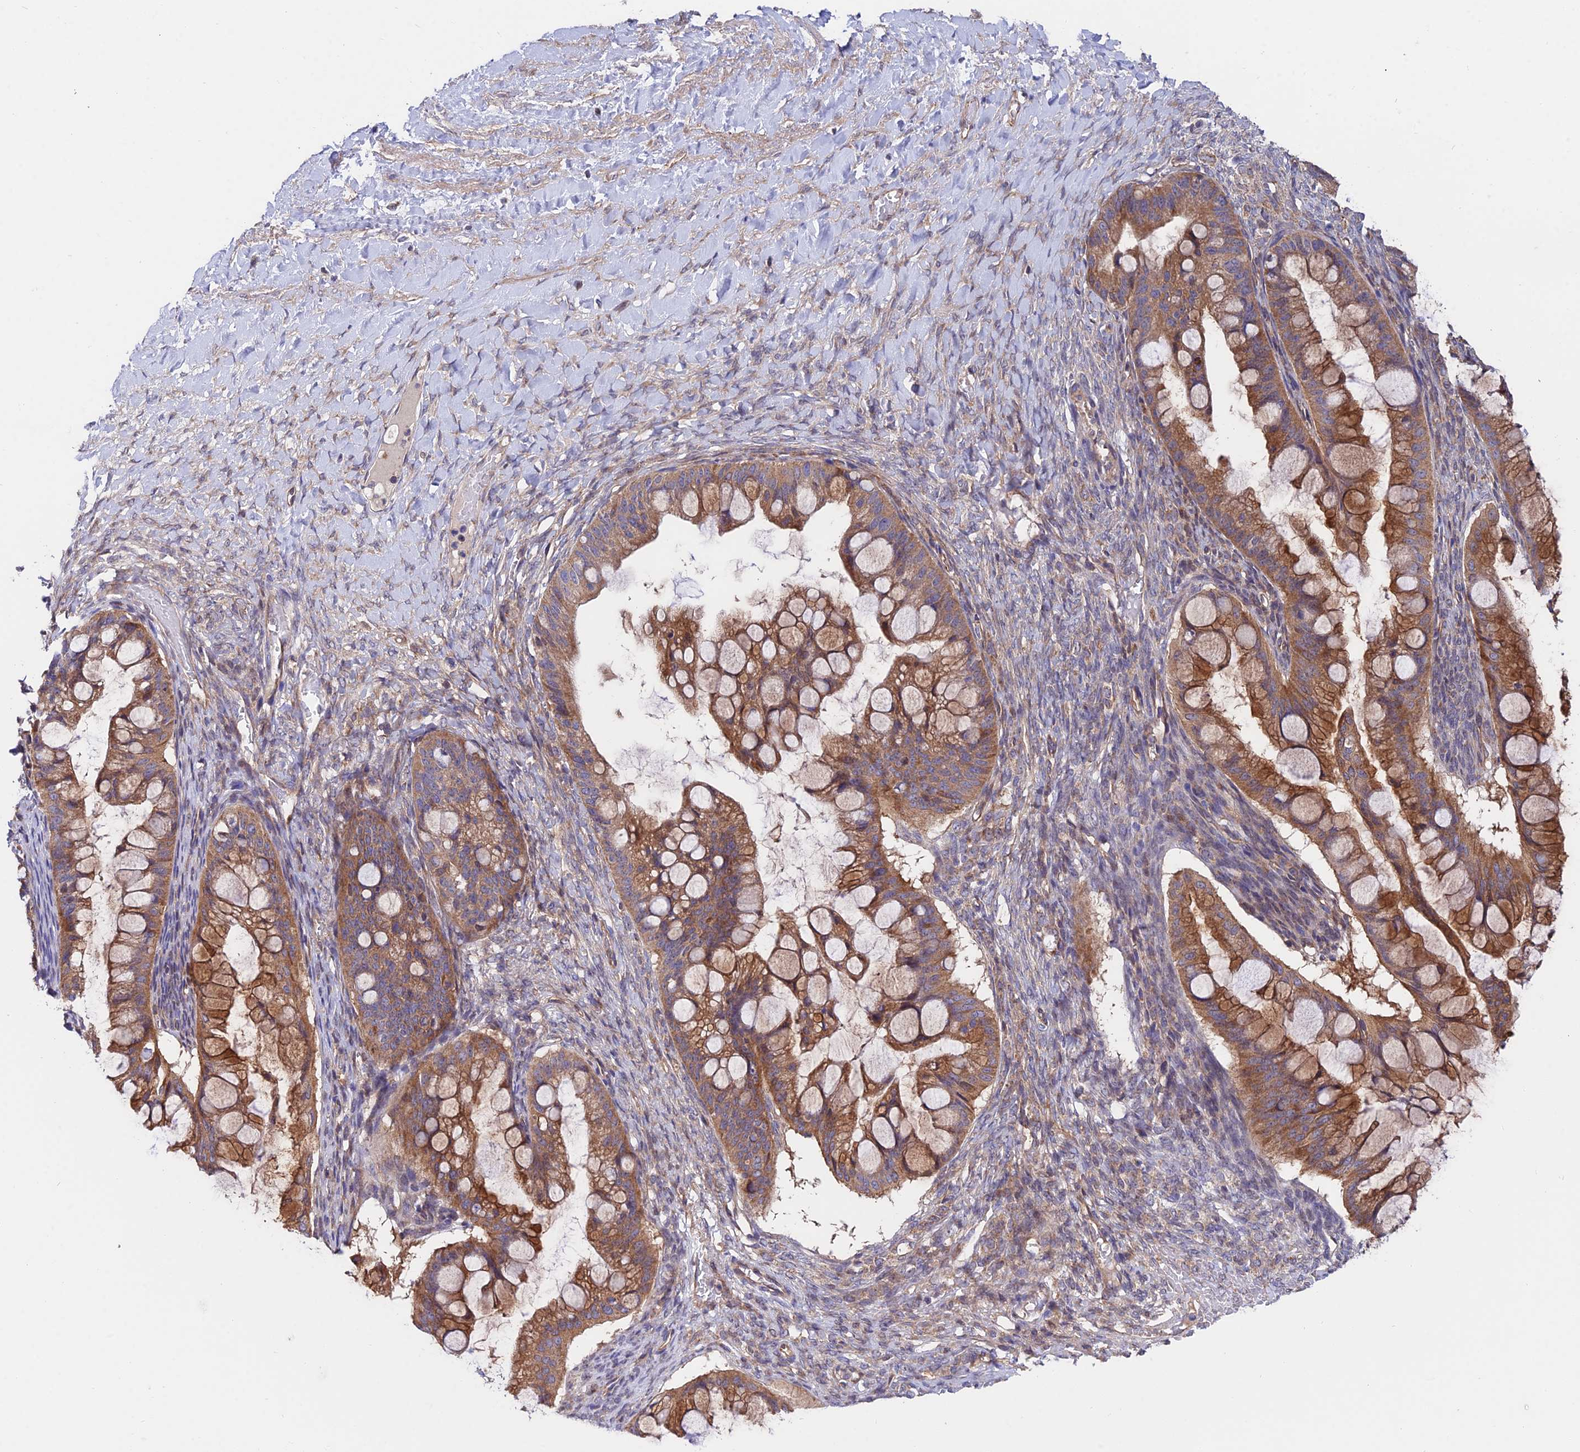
{"staining": {"intensity": "moderate", "quantity": ">75%", "location": "cytoplasmic/membranous"}, "tissue": "ovarian cancer", "cell_type": "Tumor cells", "image_type": "cancer", "snomed": [{"axis": "morphology", "description": "Cystadenocarcinoma, mucinous, NOS"}, {"axis": "topography", "description": "Ovary"}], "caption": "DAB immunohistochemical staining of human ovarian cancer (mucinous cystadenocarcinoma) reveals moderate cytoplasmic/membranous protein expression in about >75% of tumor cells.", "gene": "CDC37L1", "patient": {"sex": "female", "age": 73}}